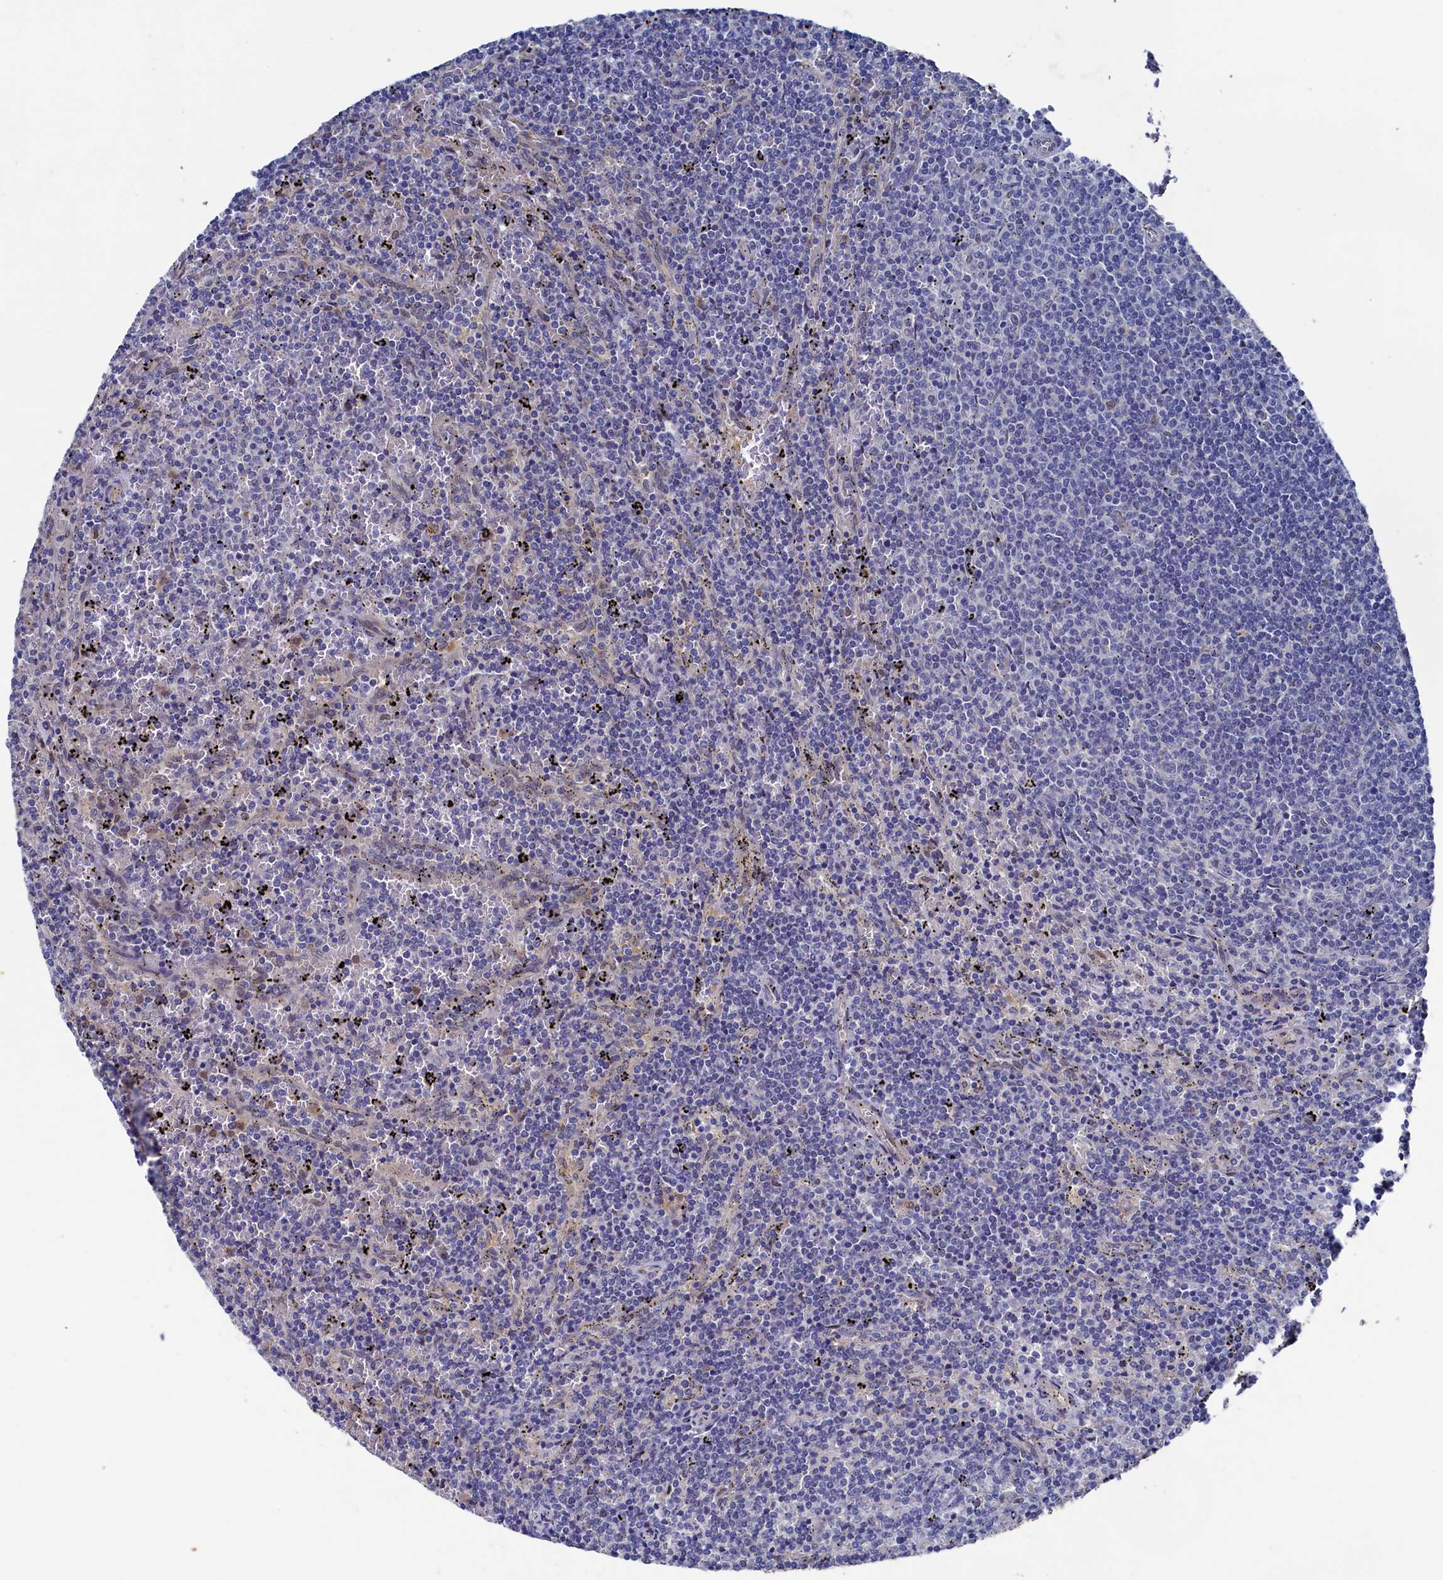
{"staining": {"intensity": "negative", "quantity": "none", "location": "none"}, "tissue": "lymphoma", "cell_type": "Tumor cells", "image_type": "cancer", "snomed": [{"axis": "morphology", "description": "Malignant lymphoma, non-Hodgkin's type, Low grade"}, {"axis": "topography", "description": "Spleen"}], "caption": "A high-resolution histopathology image shows immunohistochemistry (IHC) staining of lymphoma, which displays no significant staining in tumor cells.", "gene": "RNH1", "patient": {"sex": "female", "age": 50}}